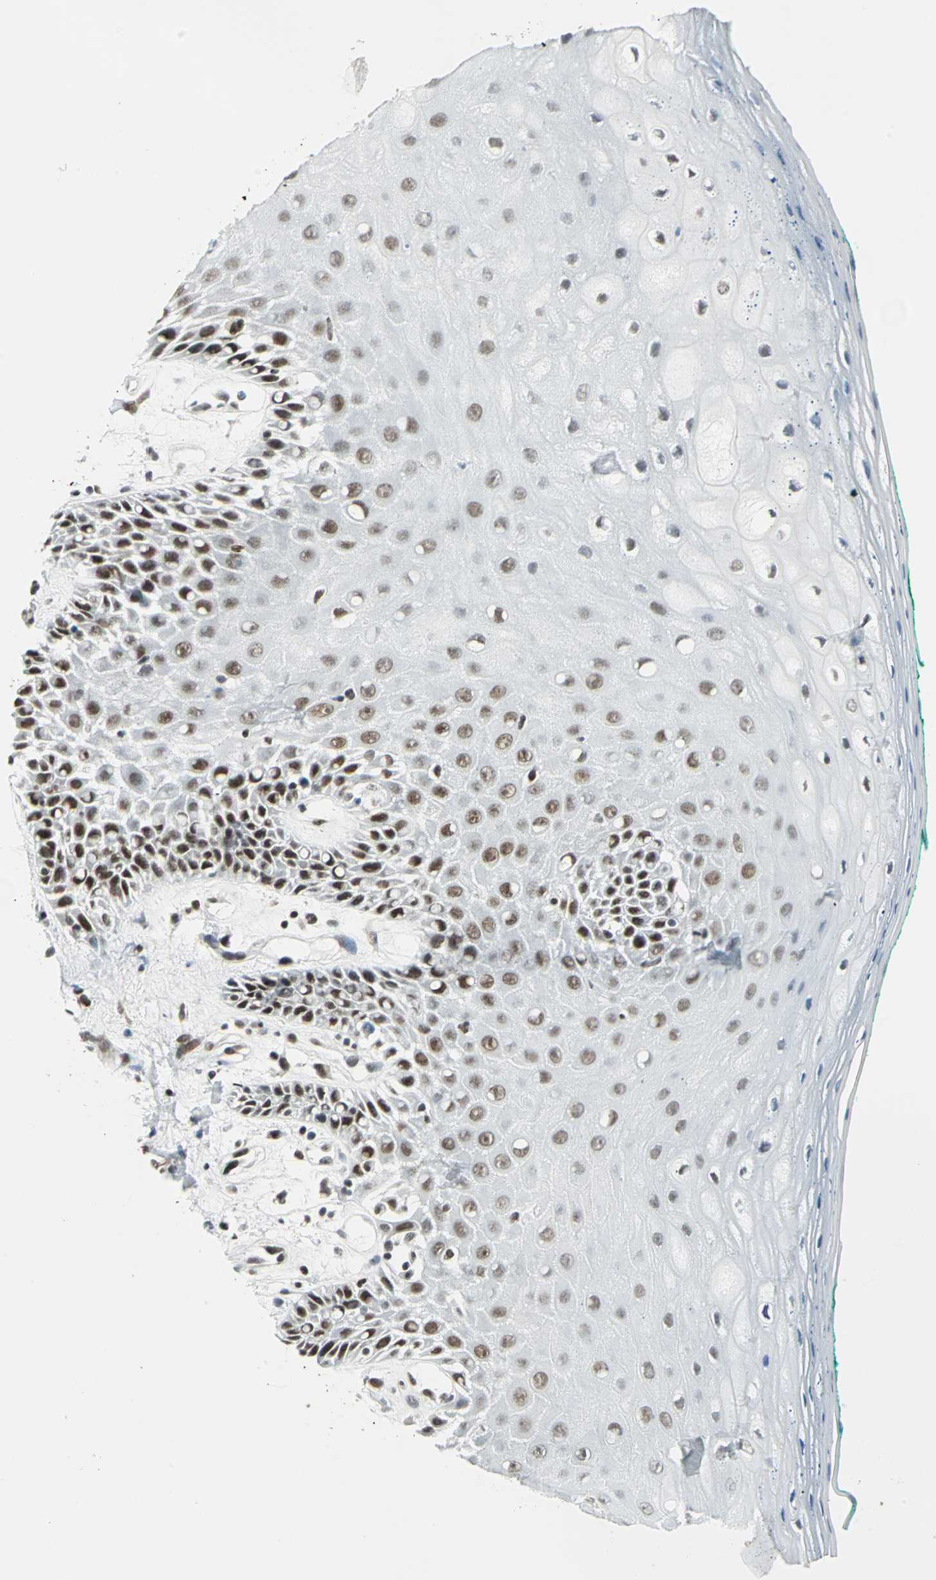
{"staining": {"intensity": "strong", "quantity": "25%-75%", "location": "nuclear"}, "tissue": "oral mucosa", "cell_type": "Squamous epithelial cells", "image_type": "normal", "snomed": [{"axis": "morphology", "description": "Normal tissue, NOS"}, {"axis": "morphology", "description": "Squamous cell carcinoma, NOS"}, {"axis": "topography", "description": "Skeletal muscle"}, {"axis": "topography", "description": "Oral tissue"}, {"axis": "topography", "description": "Head-Neck"}], "caption": "An immunohistochemistry micrograph of normal tissue is shown. Protein staining in brown highlights strong nuclear positivity in oral mucosa within squamous epithelial cells. The staining was performed using DAB (3,3'-diaminobenzidine) to visualize the protein expression in brown, while the nuclei were stained in blue with hematoxylin (Magnification: 20x).", "gene": "ADNP", "patient": {"sex": "female", "age": 84}}